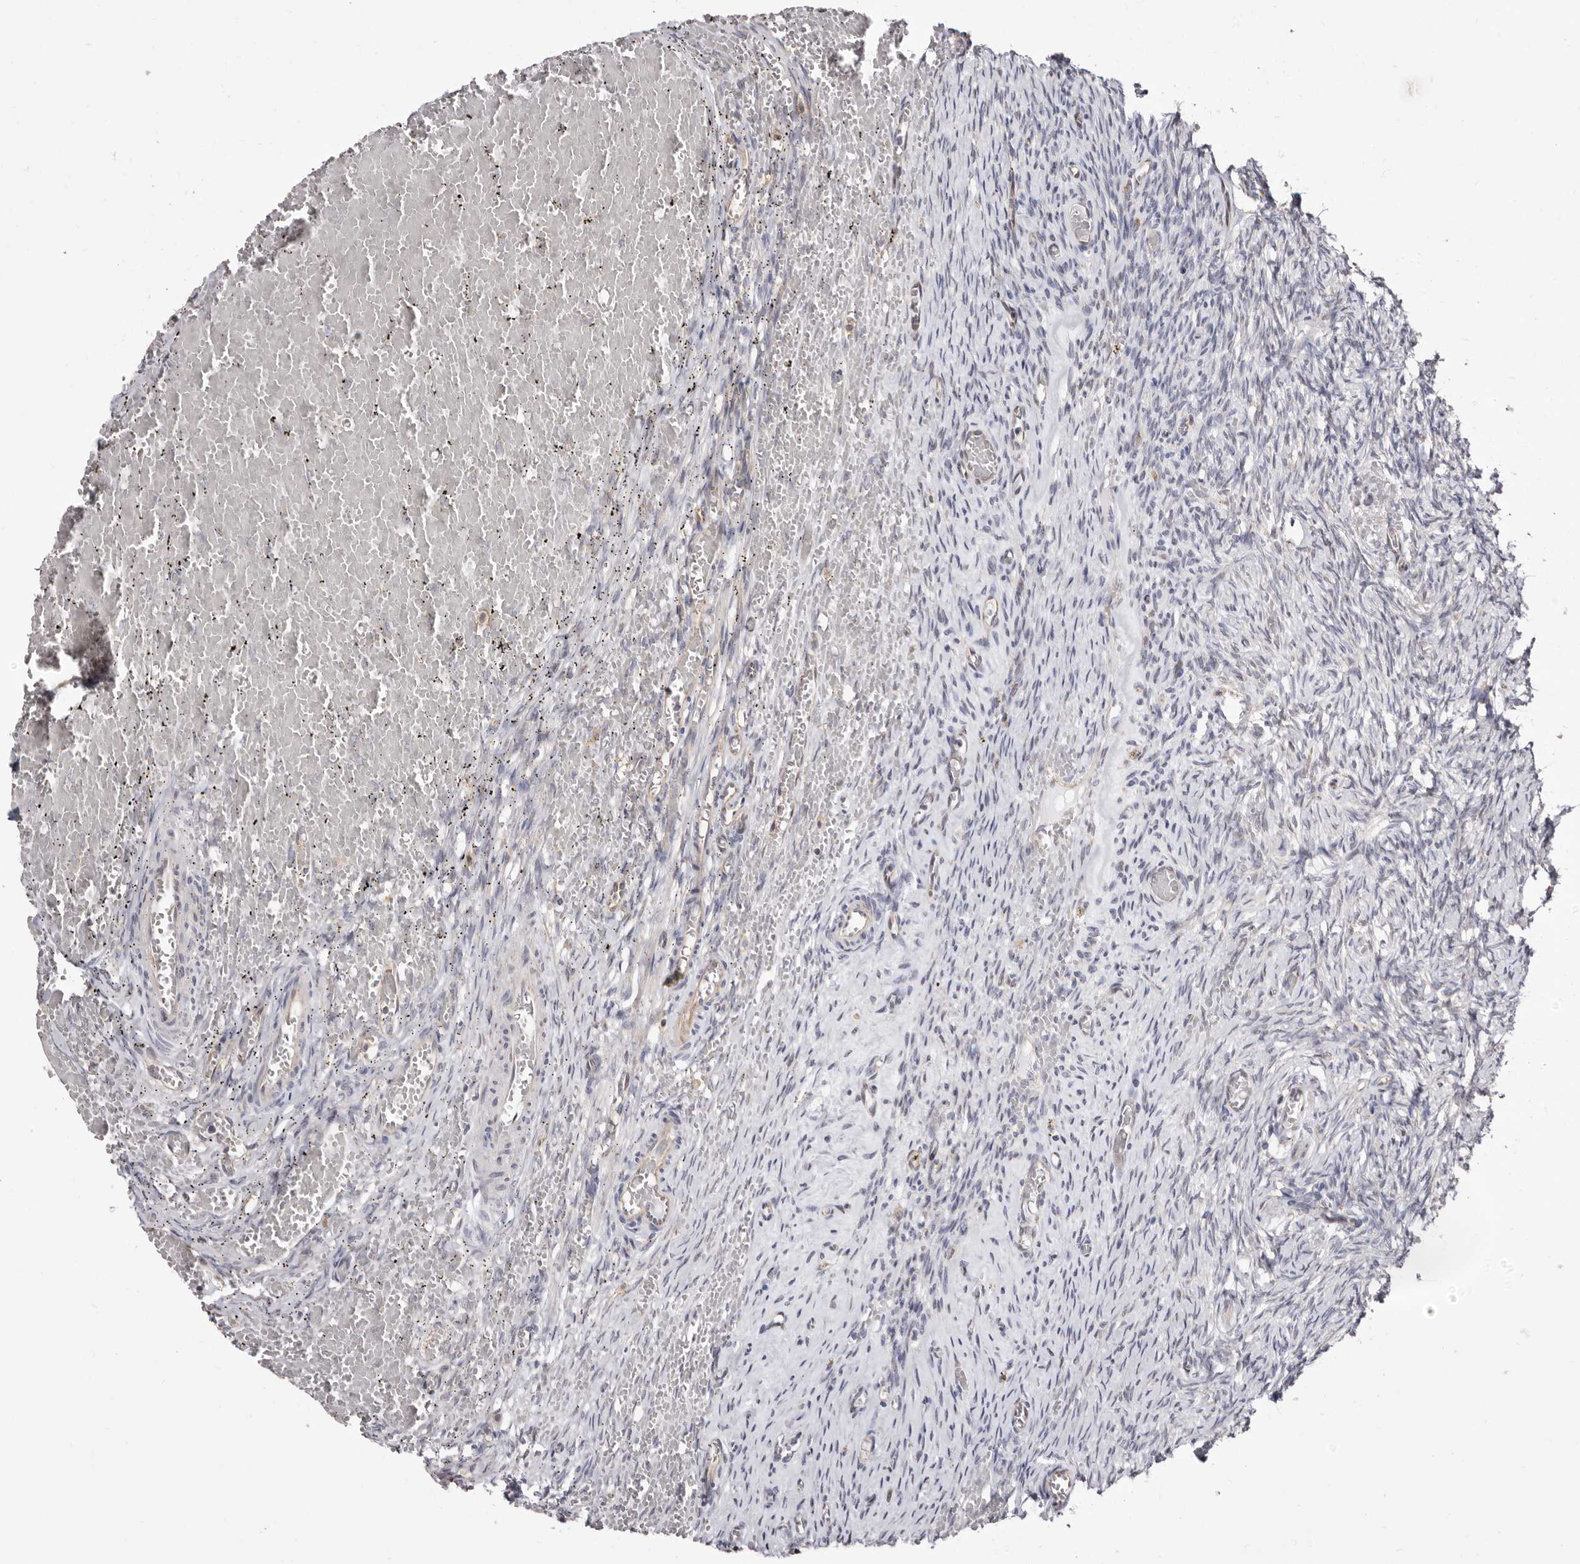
{"staining": {"intensity": "weak", "quantity": ">75%", "location": "cytoplasmic/membranous"}, "tissue": "ovary", "cell_type": "Follicle cells", "image_type": "normal", "snomed": [{"axis": "morphology", "description": "Adenocarcinoma, NOS"}, {"axis": "topography", "description": "Endometrium"}], "caption": "A low amount of weak cytoplasmic/membranous positivity is identified in about >75% of follicle cells in unremarkable ovary. The staining was performed using DAB to visualize the protein expression in brown, while the nuclei were stained in blue with hematoxylin (Magnification: 20x).", "gene": "COQ8B", "patient": {"sex": "female", "age": 32}}